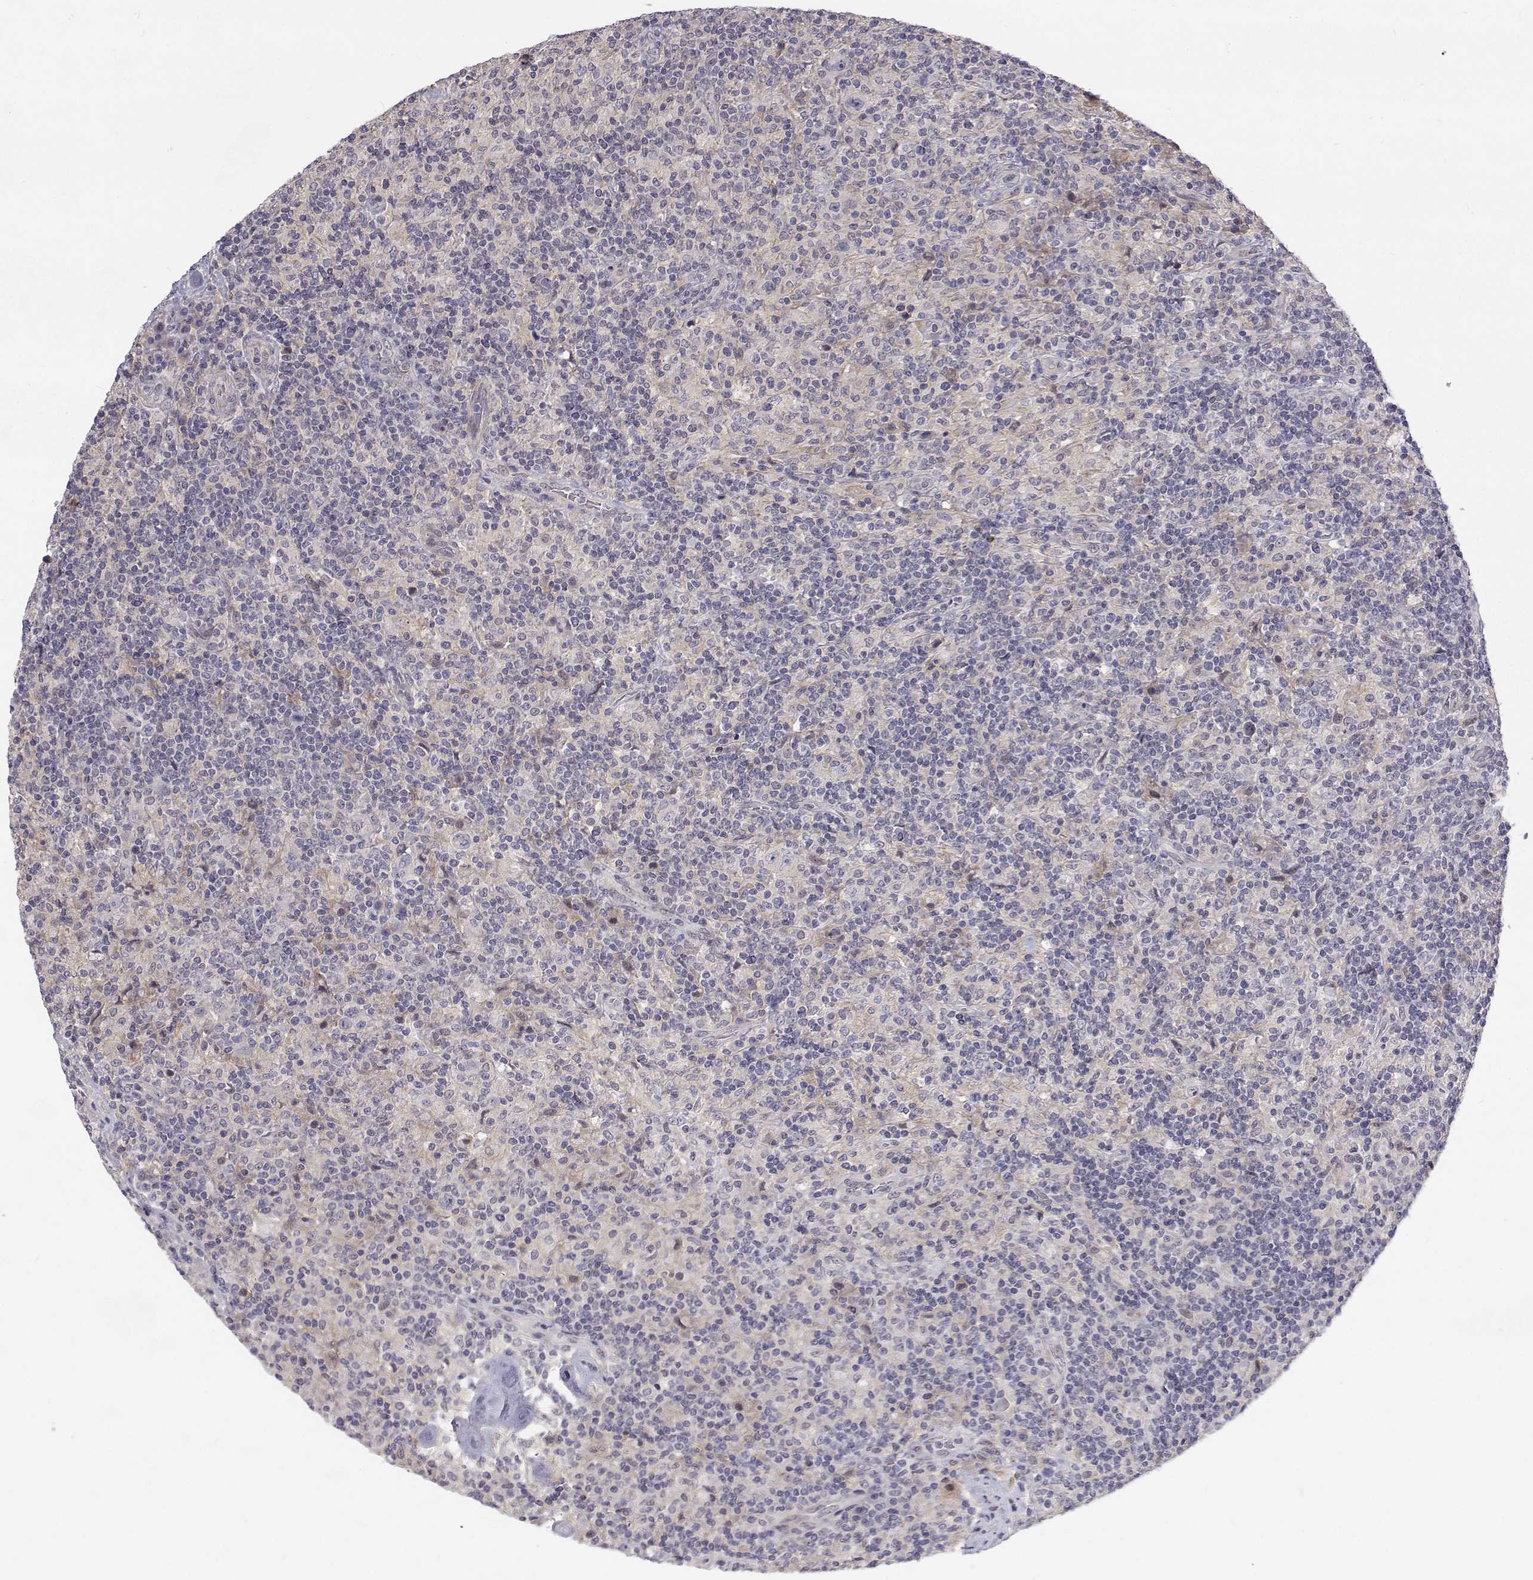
{"staining": {"intensity": "negative", "quantity": "none", "location": "none"}, "tissue": "lymphoma", "cell_type": "Tumor cells", "image_type": "cancer", "snomed": [{"axis": "morphology", "description": "Hodgkin's disease, NOS"}, {"axis": "topography", "description": "Lymph node"}], "caption": "Lymphoma stained for a protein using immunohistochemistry exhibits no expression tumor cells.", "gene": "MYPN", "patient": {"sex": "male", "age": 70}}